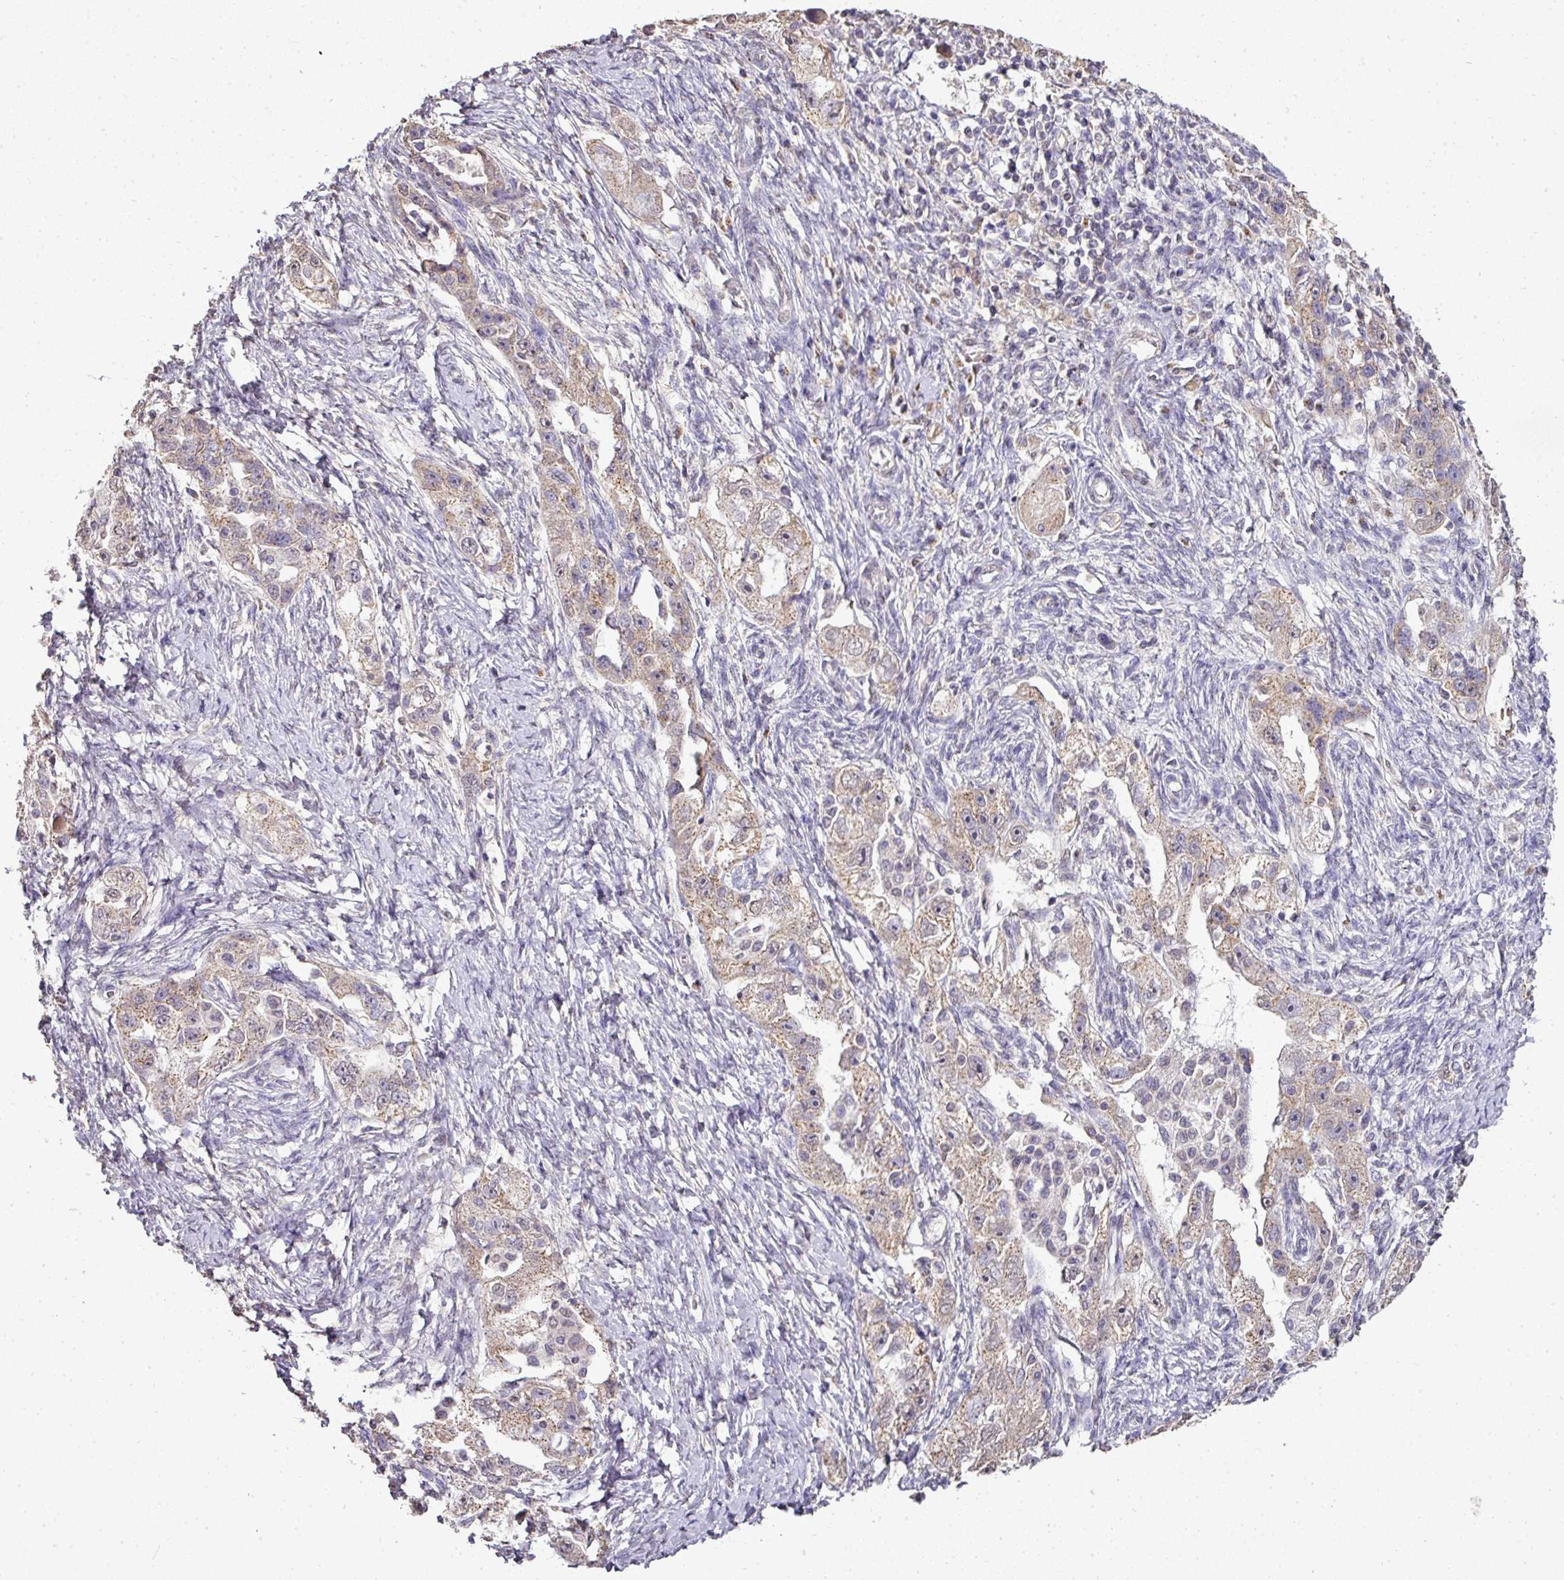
{"staining": {"intensity": "weak", "quantity": ">75%", "location": "cytoplasmic/membranous"}, "tissue": "ovarian cancer", "cell_type": "Tumor cells", "image_type": "cancer", "snomed": [{"axis": "morphology", "description": "Carcinoma, NOS"}, {"axis": "morphology", "description": "Cystadenocarcinoma, serous, NOS"}, {"axis": "topography", "description": "Ovary"}], "caption": "Protein expression analysis of ovarian cancer (carcinoma) reveals weak cytoplasmic/membranous staining in about >75% of tumor cells.", "gene": "JPH2", "patient": {"sex": "female", "age": 69}}